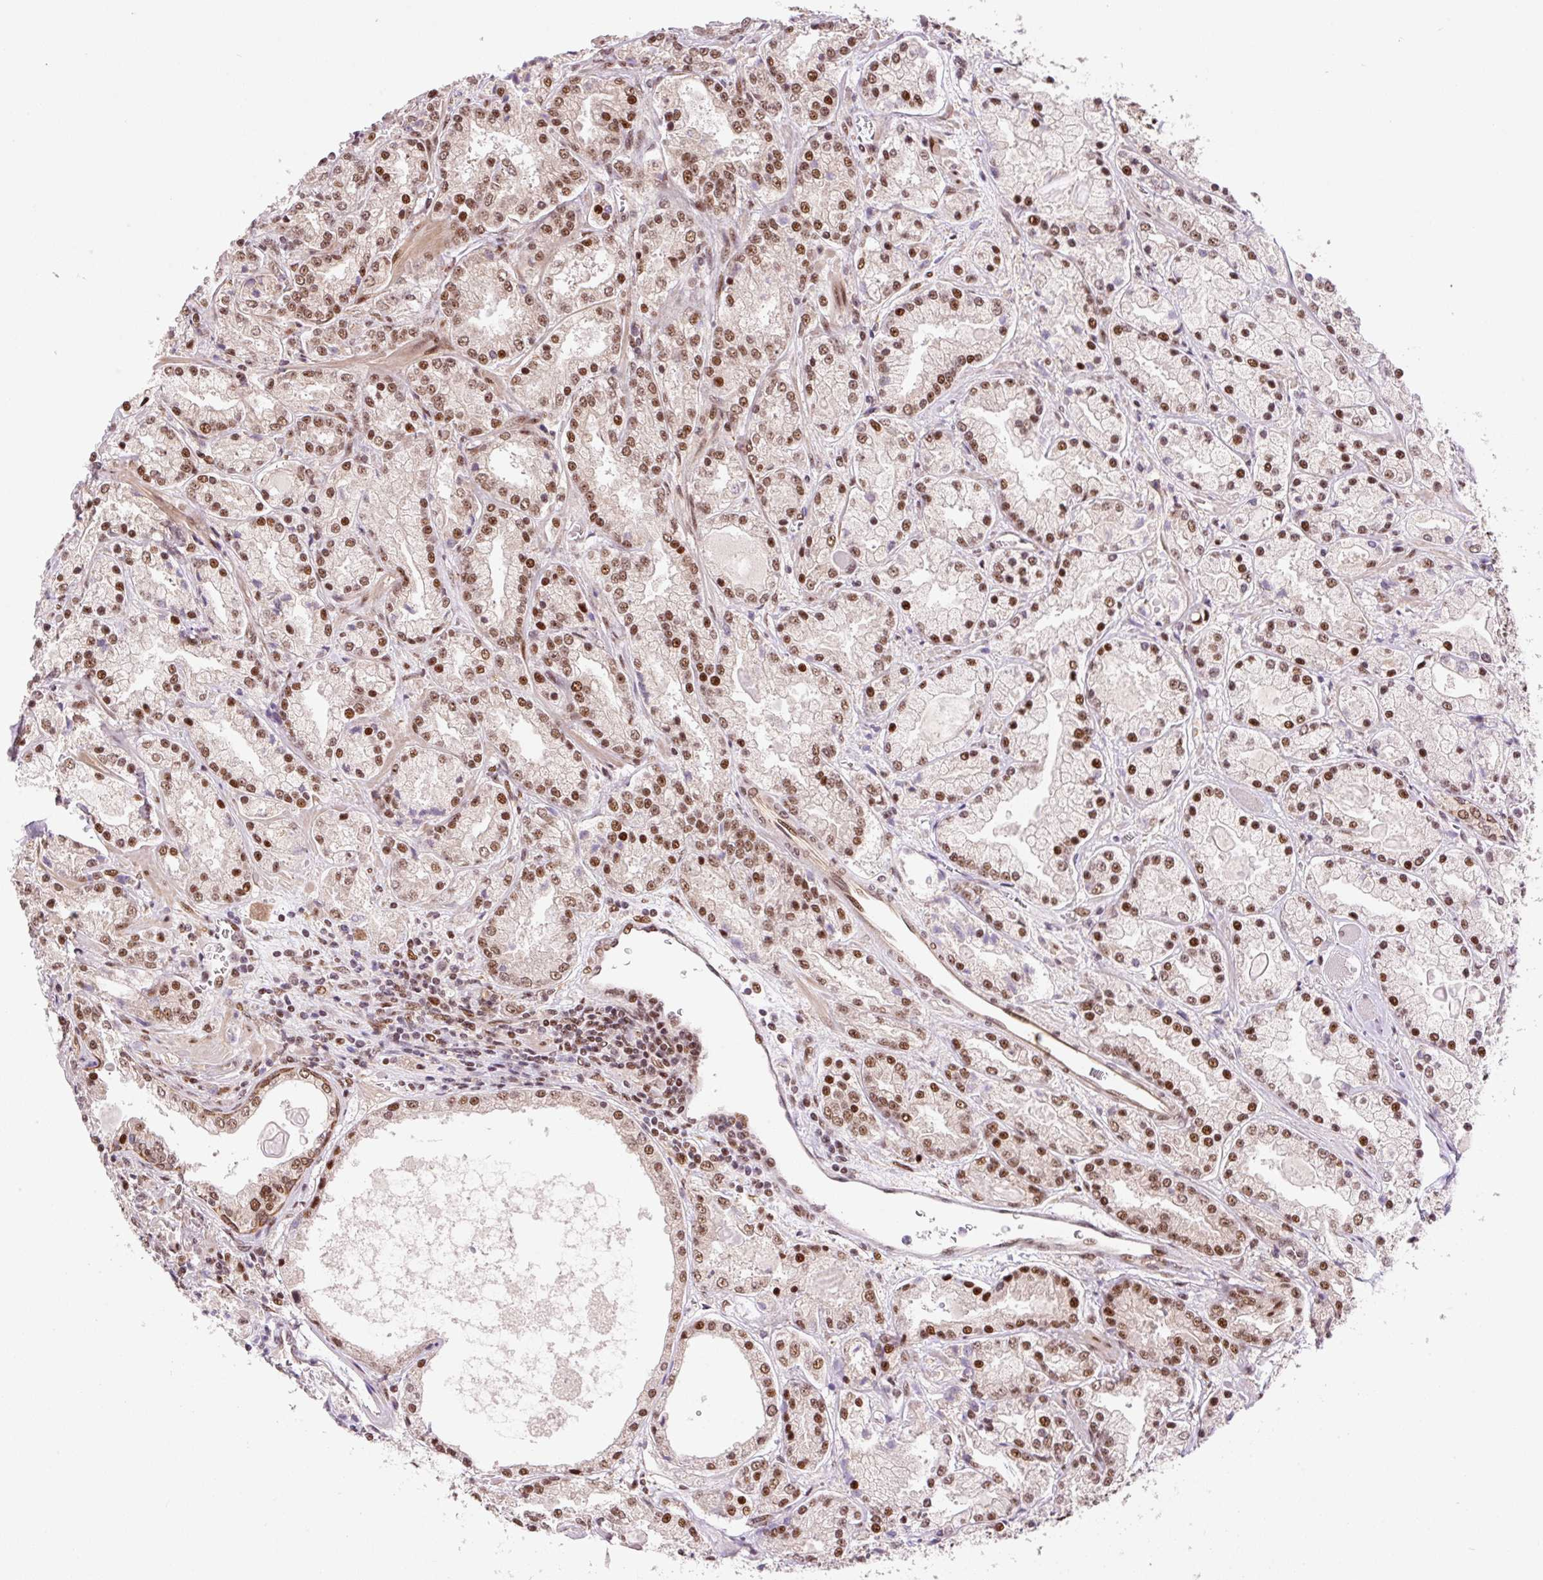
{"staining": {"intensity": "moderate", "quantity": ">75%", "location": "nuclear"}, "tissue": "prostate cancer", "cell_type": "Tumor cells", "image_type": "cancer", "snomed": [{"axis": "morphology", "description": "Adenocarcinoma, High grade"}, {"axis": "topography", "description": "Prostate"}], "caption": "DAB immunohistochemical staining of prostate cancer (adenocarcinoma (high-grade)) exhibits moderate nuclear protein positivity in approximately >75% of tumor cells. Nuclei are stained in blue.", "gene": "INTS8", "patient": {"sex": "male", "age": 67}}